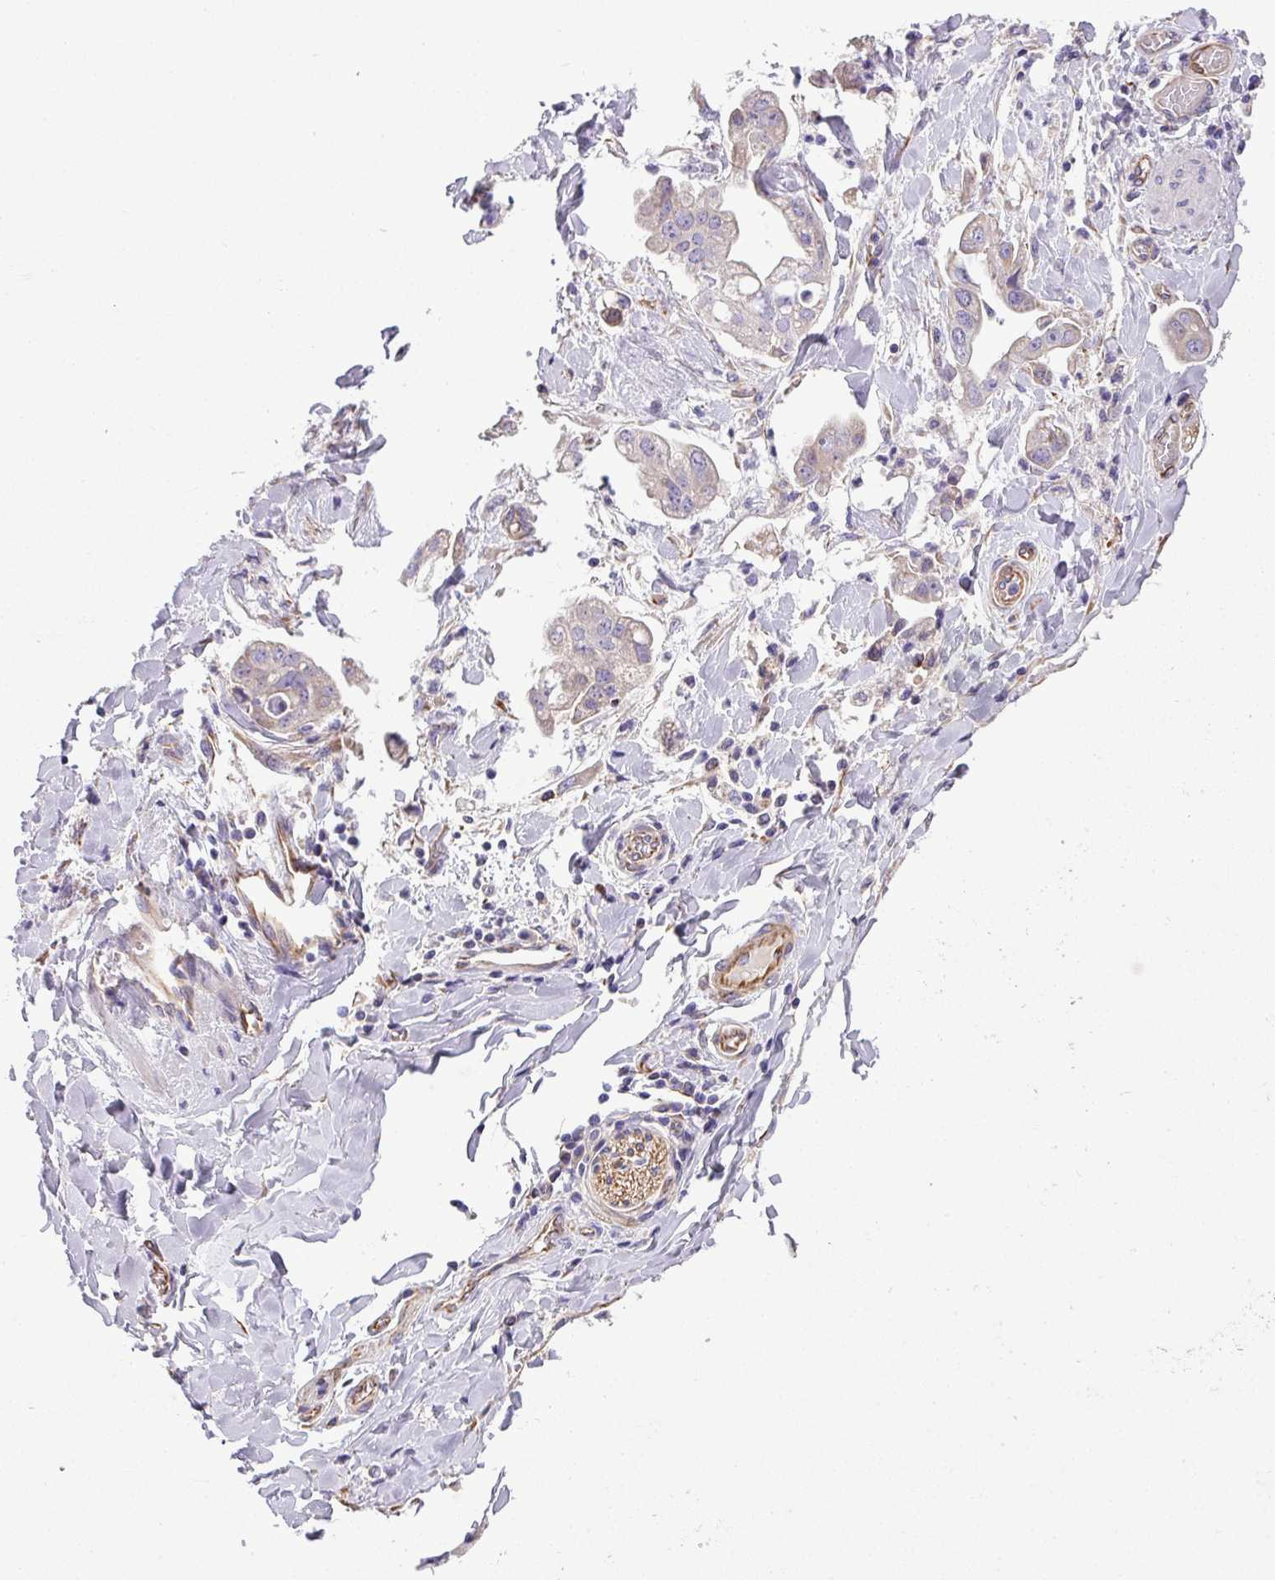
{"staining": {"intensity": "negative", "quantity": "none", "location": "none"}, "tissue": "stomach cancer", "cell_type": "Tumor cells", "image_type": "cancer", "snomed": [{"axis": "morphology", "description": "Adenocarcinoma, NOS"}, {"axis": "topography", "description": "Stomach"}], "caption": "Image shows no significant protein positivity in tumor cells of stomach cancer (adenocarcinoma).", "gene": "MRM2", "patient": {"sex": "male", "age": 62}}